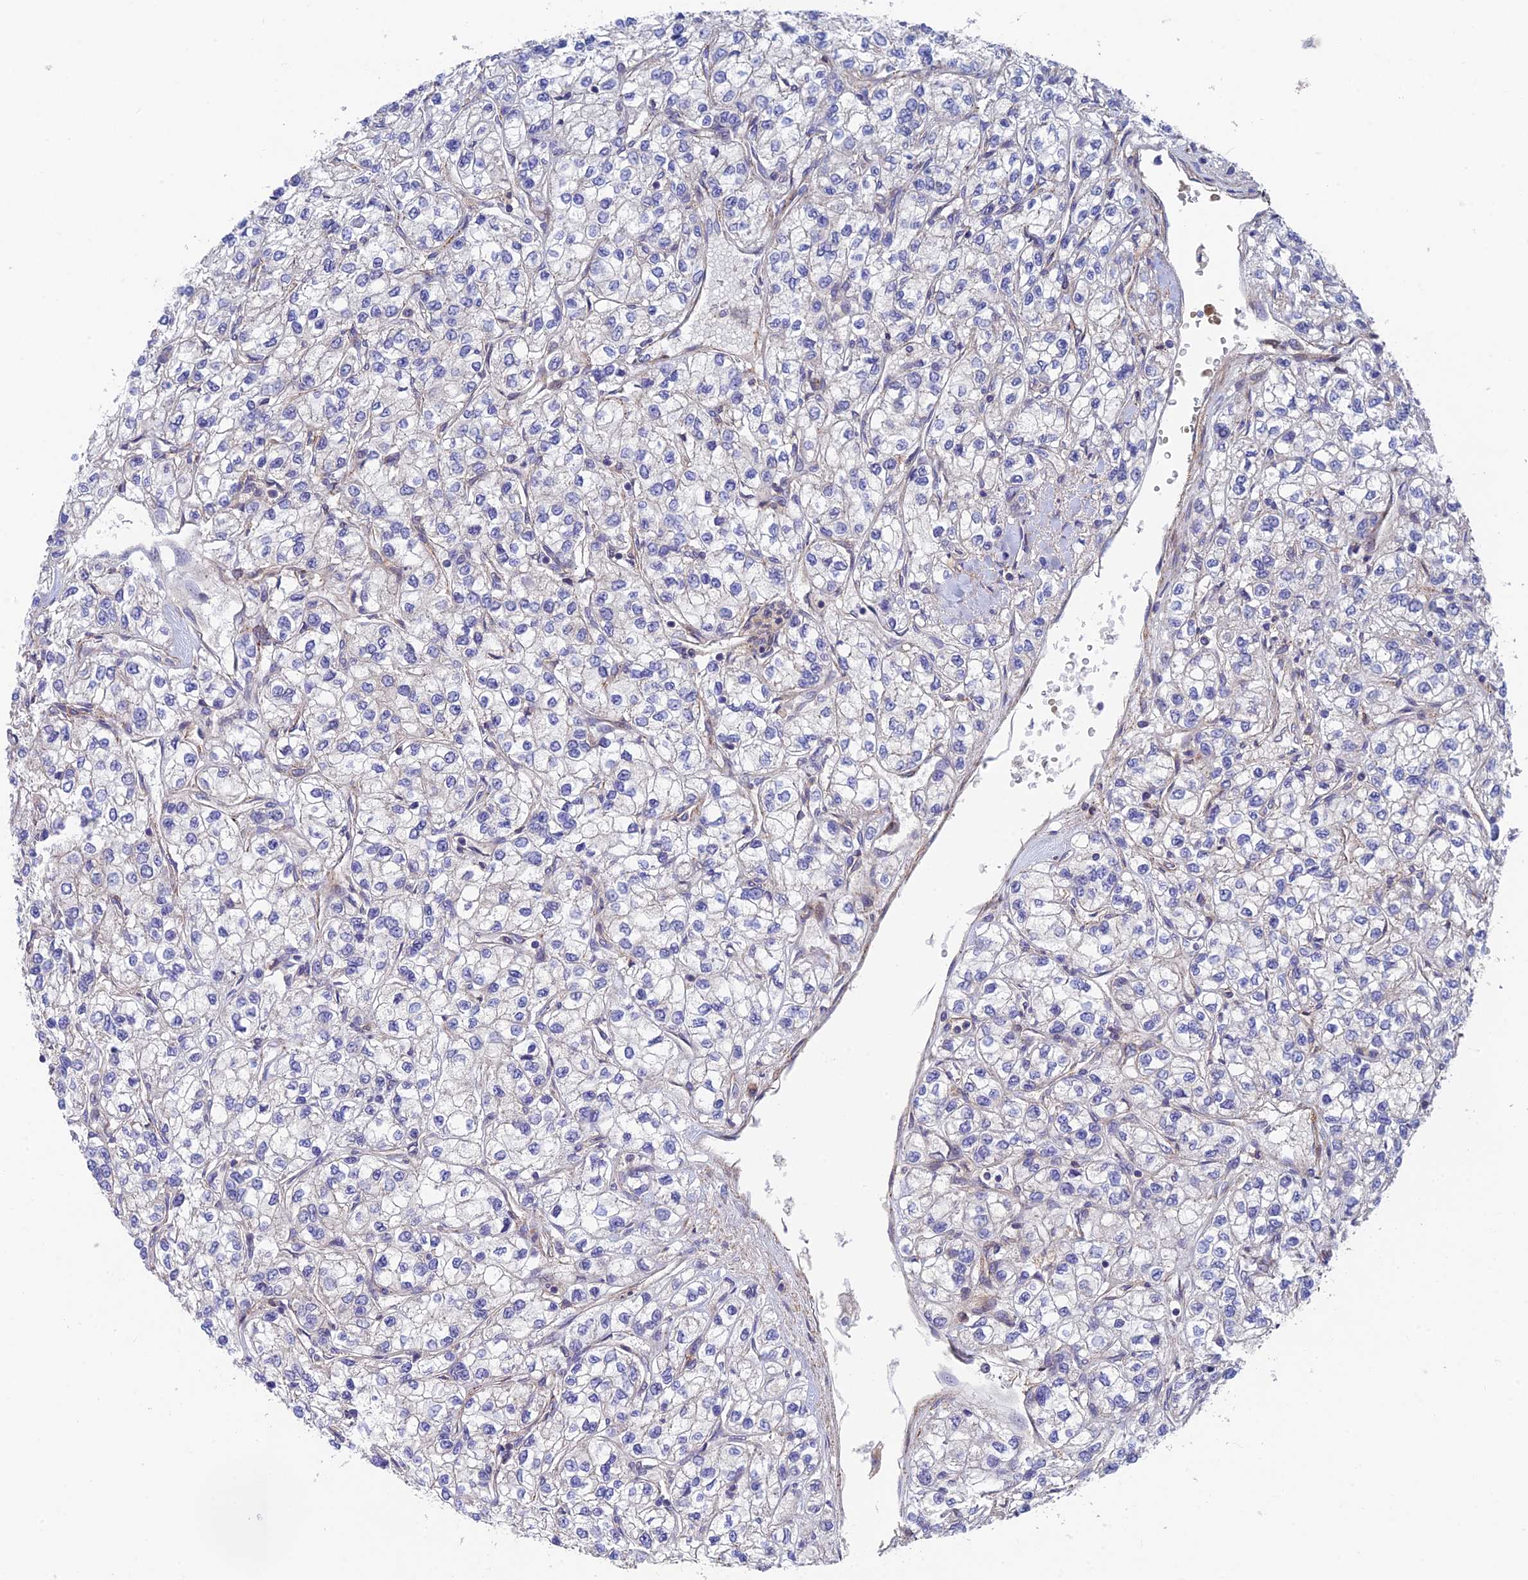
{"staining": {"intensity": "negative", "quantity": "none", "location": "none"}, "tissue": "renal cancer", "cell_type": "Tumor cells", "image_type": "cancer", "snomed": [{"axis": "morphology", "description": "Adenocarcinoma, NOS"}, {"axis": "topography", "description": "Kidney"}], "caption": "Immunohistochemistry micrograph of neoplastic tissue: adenocarcinoma (renal) stained with DAB shows no significant protein staining in tumor cells.", "gene": "UROS", "patient": {"sex": "male", "age": 80}}